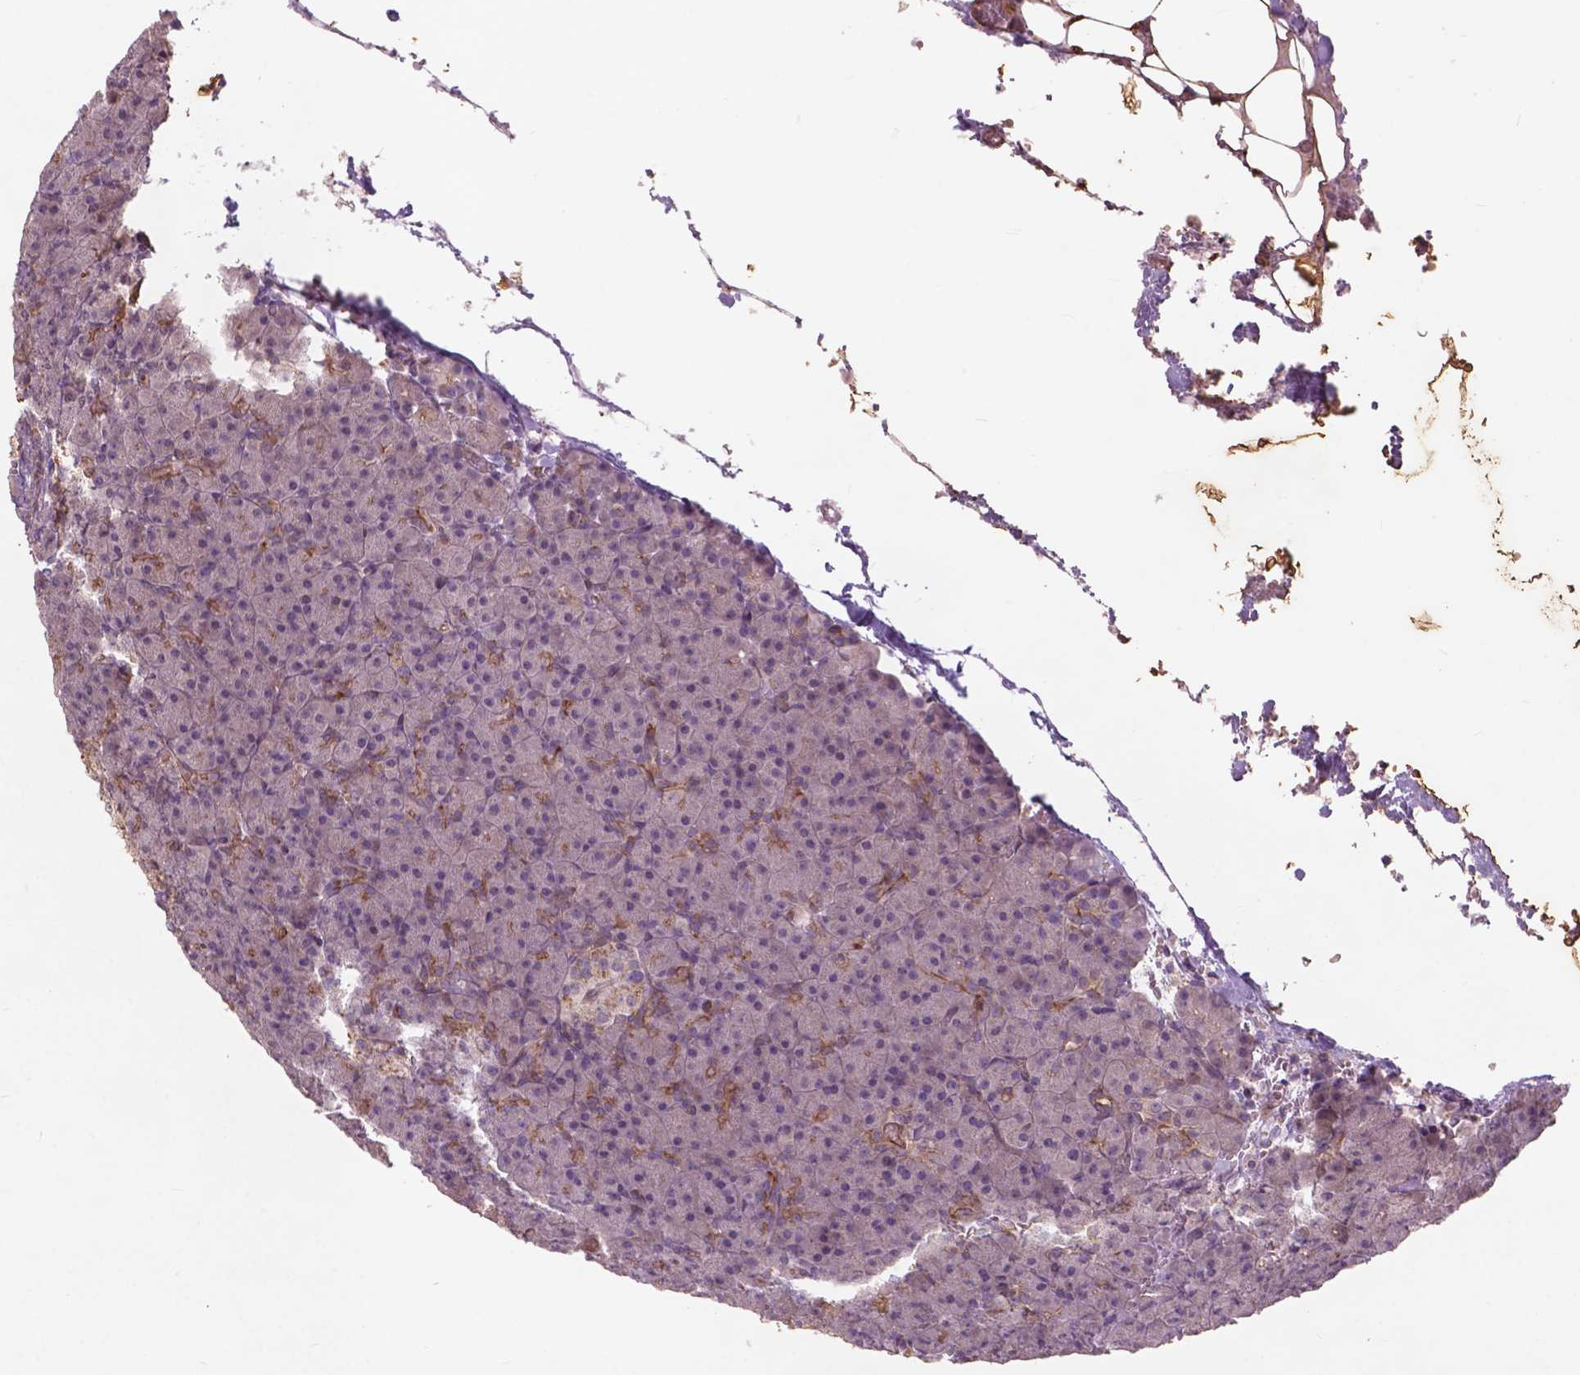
{"staining": {"intensity": "moderate", "quantity": "<25%", "location": "cytoplasmic/membranous"}, "tissue": "pancreas", "cell_type": "Exocrine glandular cells", "image_type": "normal", "snomed": [{"axis": "morphology", "description": "Normal tissue, NOS"}, {"axis": "topography", "description": "Pancreas"}], "caption": "Immunohistochemical staining of benign human pancreas demonstrates moderate cytoplasmic/membranous protein staining in approximately <25% of exocrine glandular cells.", "gene": "RFPL4B", "patient": {"sex": "female", "age": 74}}